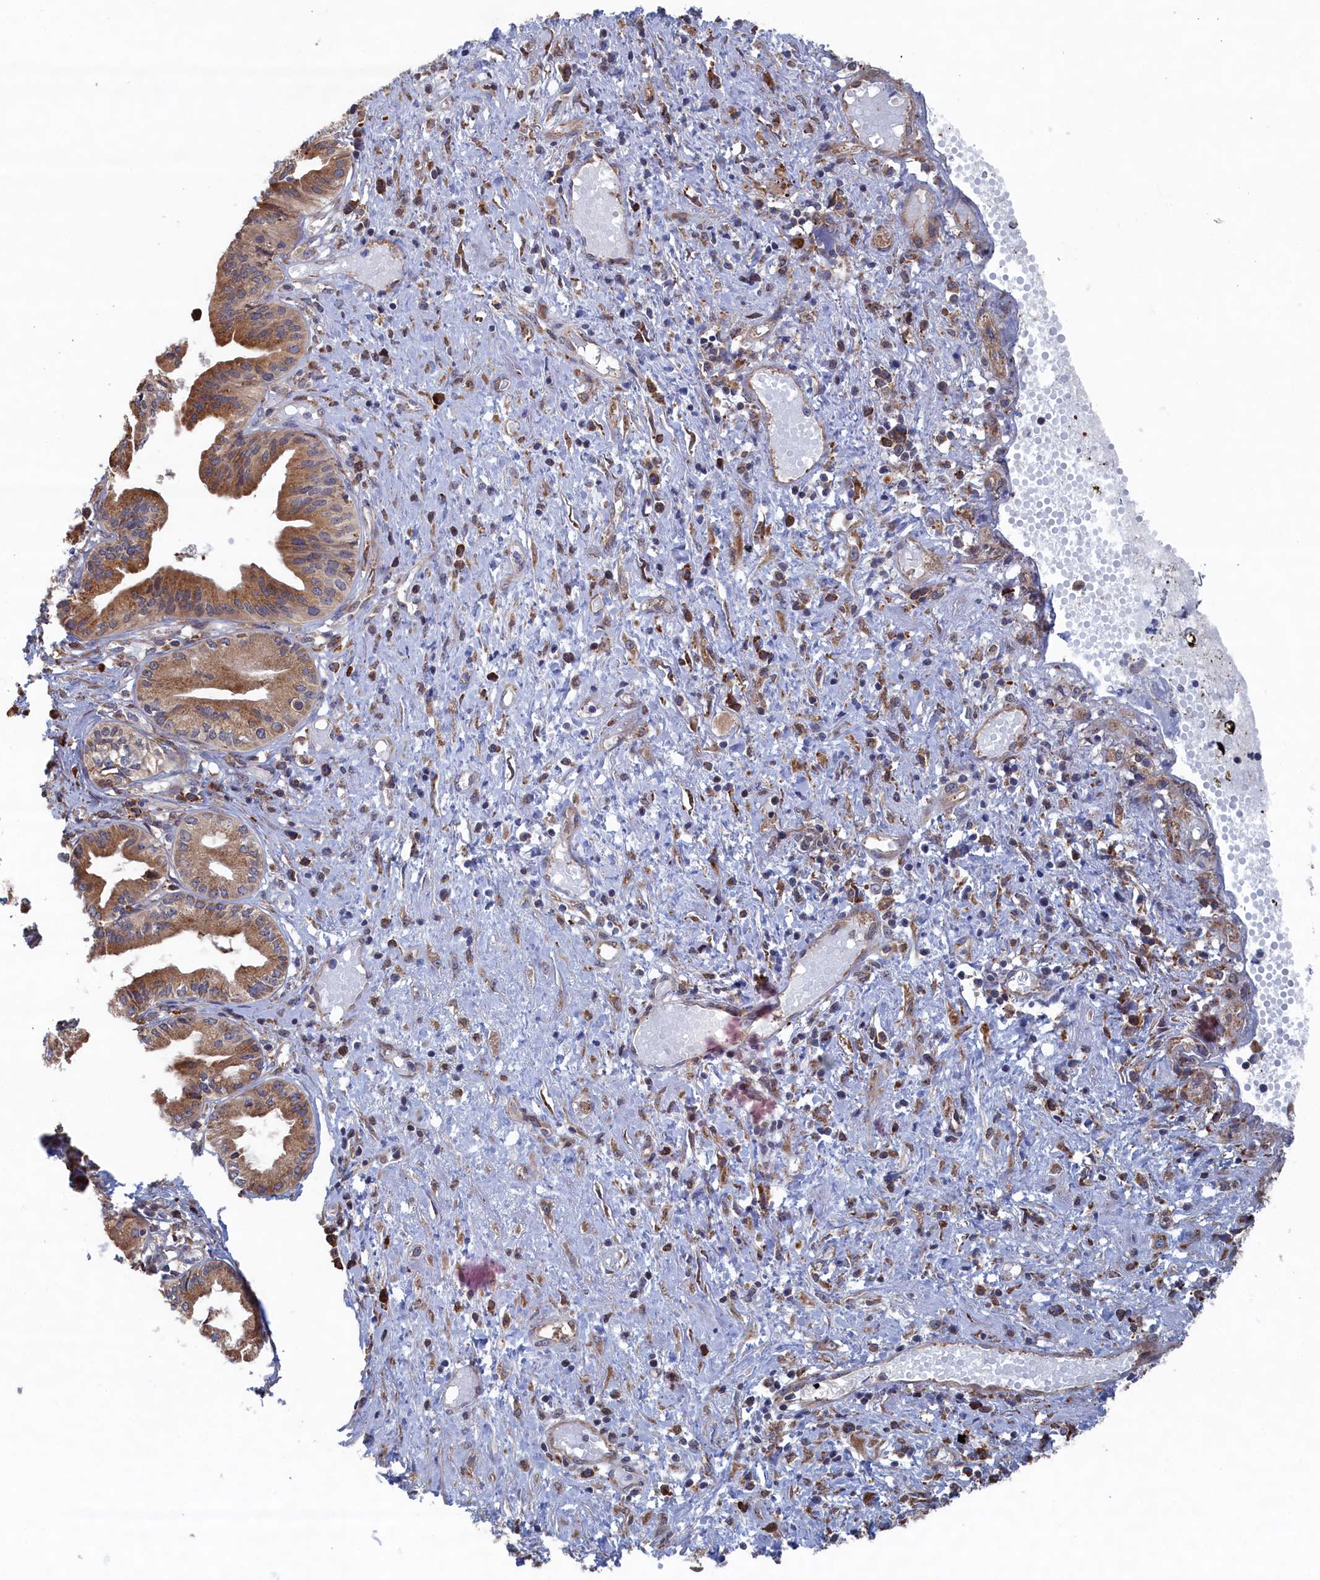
{"staining": {"intensity": "moderate", "quantity": ">75%", "location": "cytoplasmic/membranous"}, "tissue": "pancreatic cancer", "cell_type": "Tumor cells", "image_type": "cancer", "snomed": [{"axis": "morphology", "description": "Adenocarcinoma, NOS"}, {"axis": "topography", "description": "Pancreas"}], "caption": "Protein staining demonstrates moderate cytoplasmic/membranous positivity in about >75% of tumor cells in pancreatic adenocarcinoma. The staining was performed using DAB, with brown indicating positive protein expression. Nuclei are stained blue with hematoxylin.", "gene": "BPIFB6", "patient": {"sex": "female", "age": 50}}